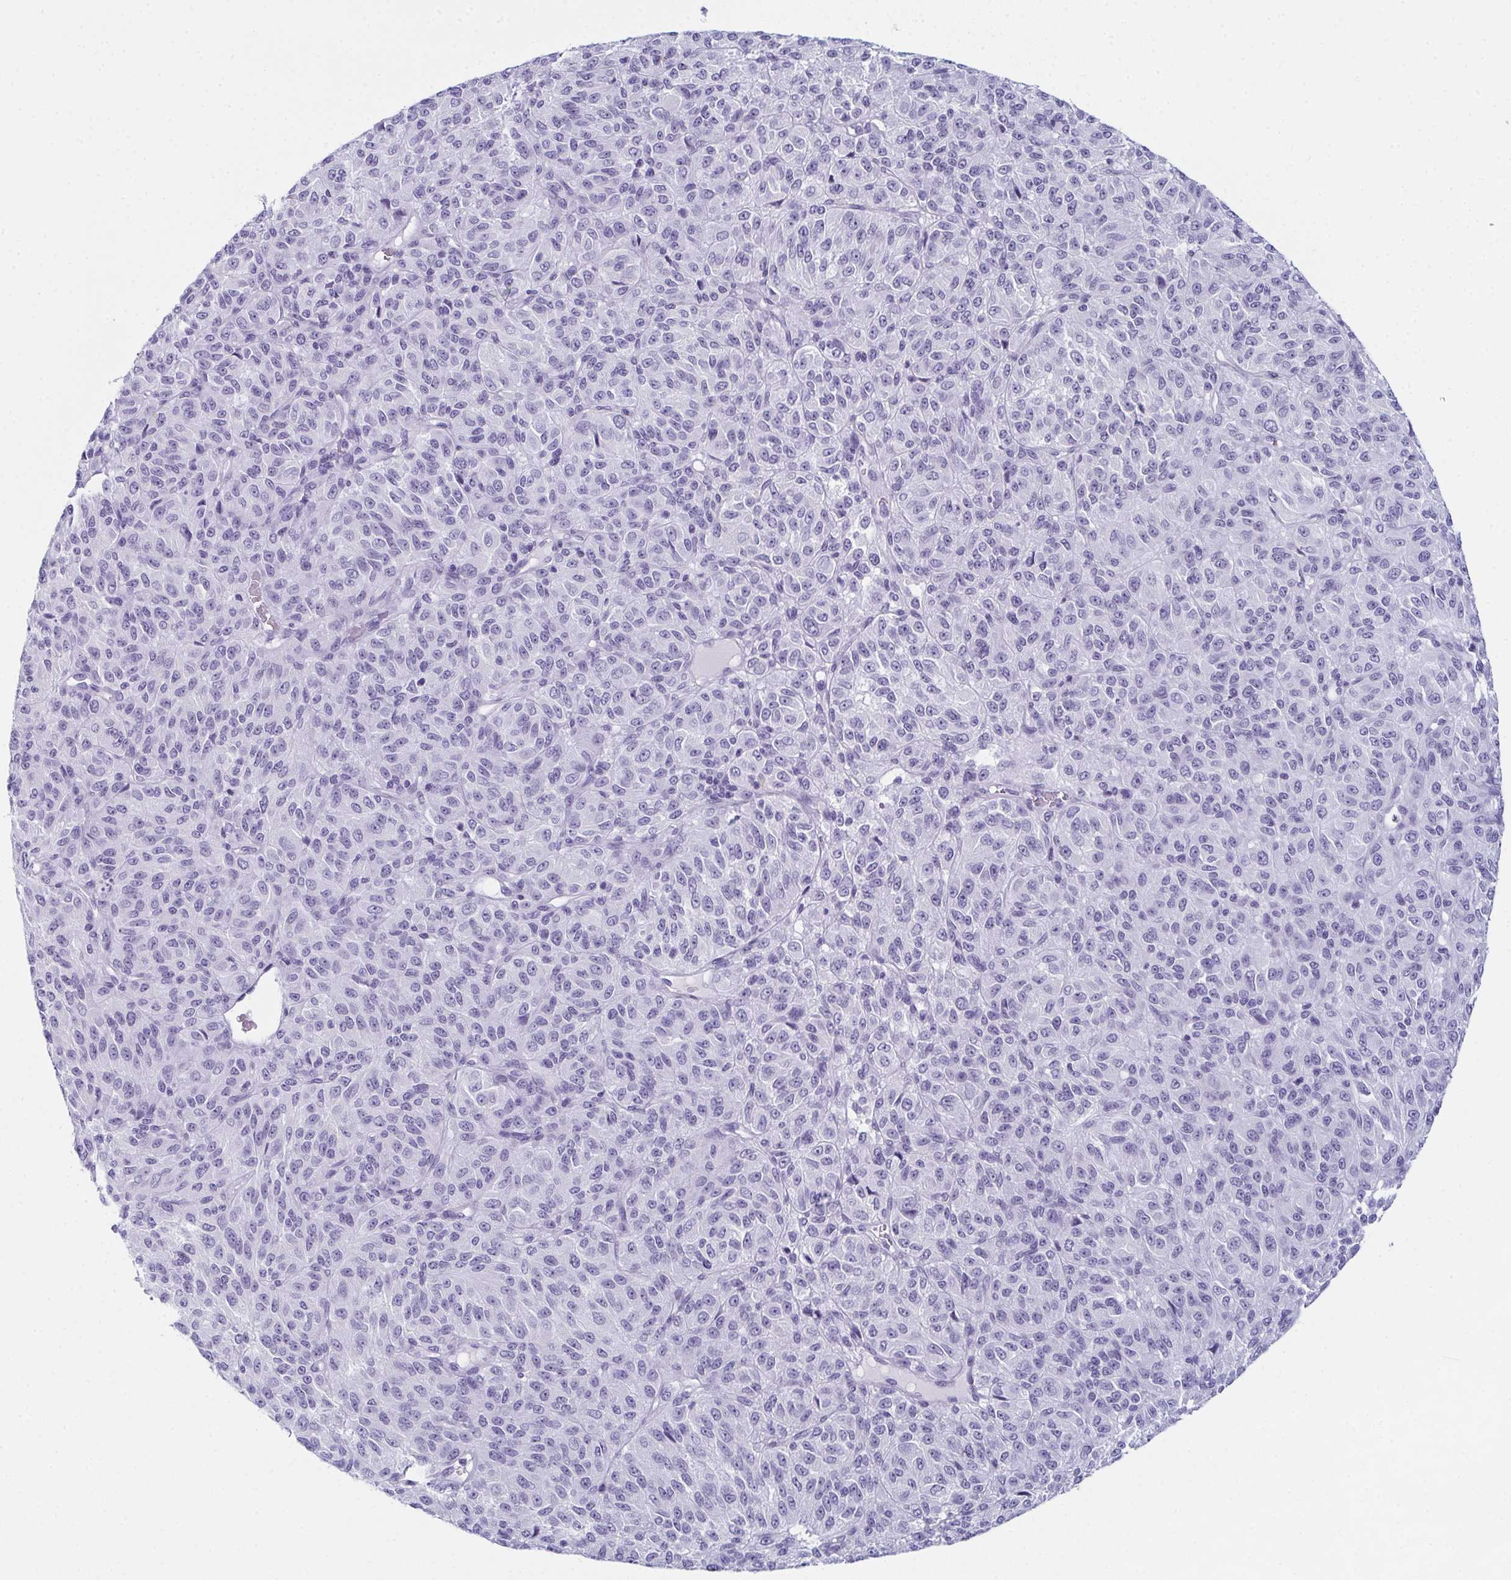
{"staining": {"intensity": "negative", "quantity": "none", "location": "none"}, "tissue": "melanoma", "cell_type": "Tumor cells", "image_type": "cancer", "snomed": [{"axis": "morphology", "description": "Malignant melanoma, Metastatic site"}, {"axis": "topography", "description": "Brain"}], "caption": "Immunohistochemistry (IHC) image of malignant melanoma (metastatic site) stained for a protein (brown), which demonstrates no positivity in tumor cells.", "gene": "ENKUR", "patient": {"sex": "female", "age": 56}}